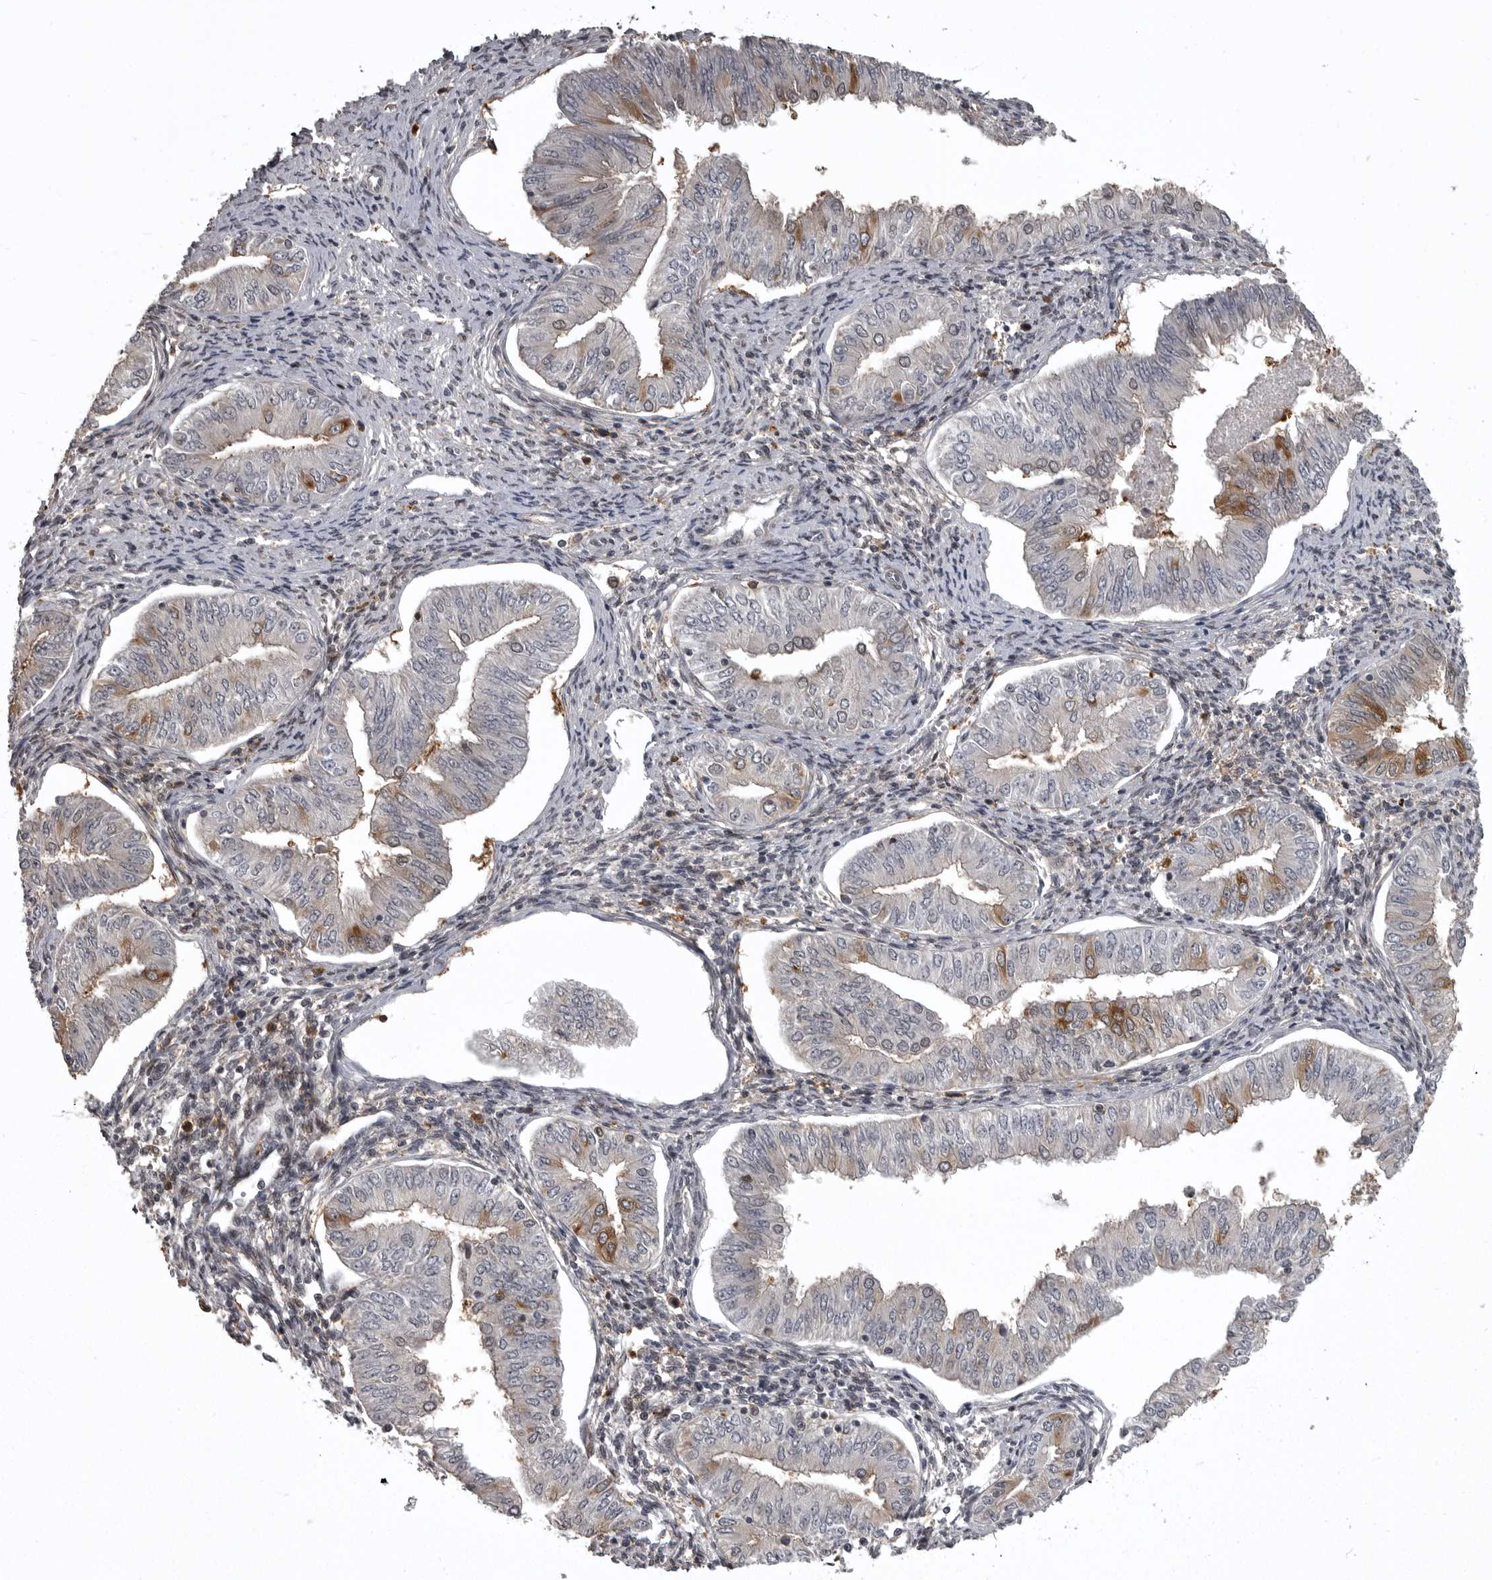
{"staining": {"intensity": "moderate", "quantity": "<25%", "location": "cytoplasmic/membranous"}, "tissue": "endometrial cancer", "cell_type": "Tumor cells", "image_type": "cancer", "snomed": [{"axis": "morphology", "description": "Normal tissue, NOS"}, {"axis": "morphology", "description": "Adenocarcinoma, NOS"}, {"axis": "topography", "description": "Endometrium"}], "caption": "Adenocarcinoma (endometrial) stained for a protein (brown) shows moderate cytoplasmic/membranous positive staining in about <25% of tumor cells.", "gene": "SNX16", "patient": {"sex": "female", "age": 53}}